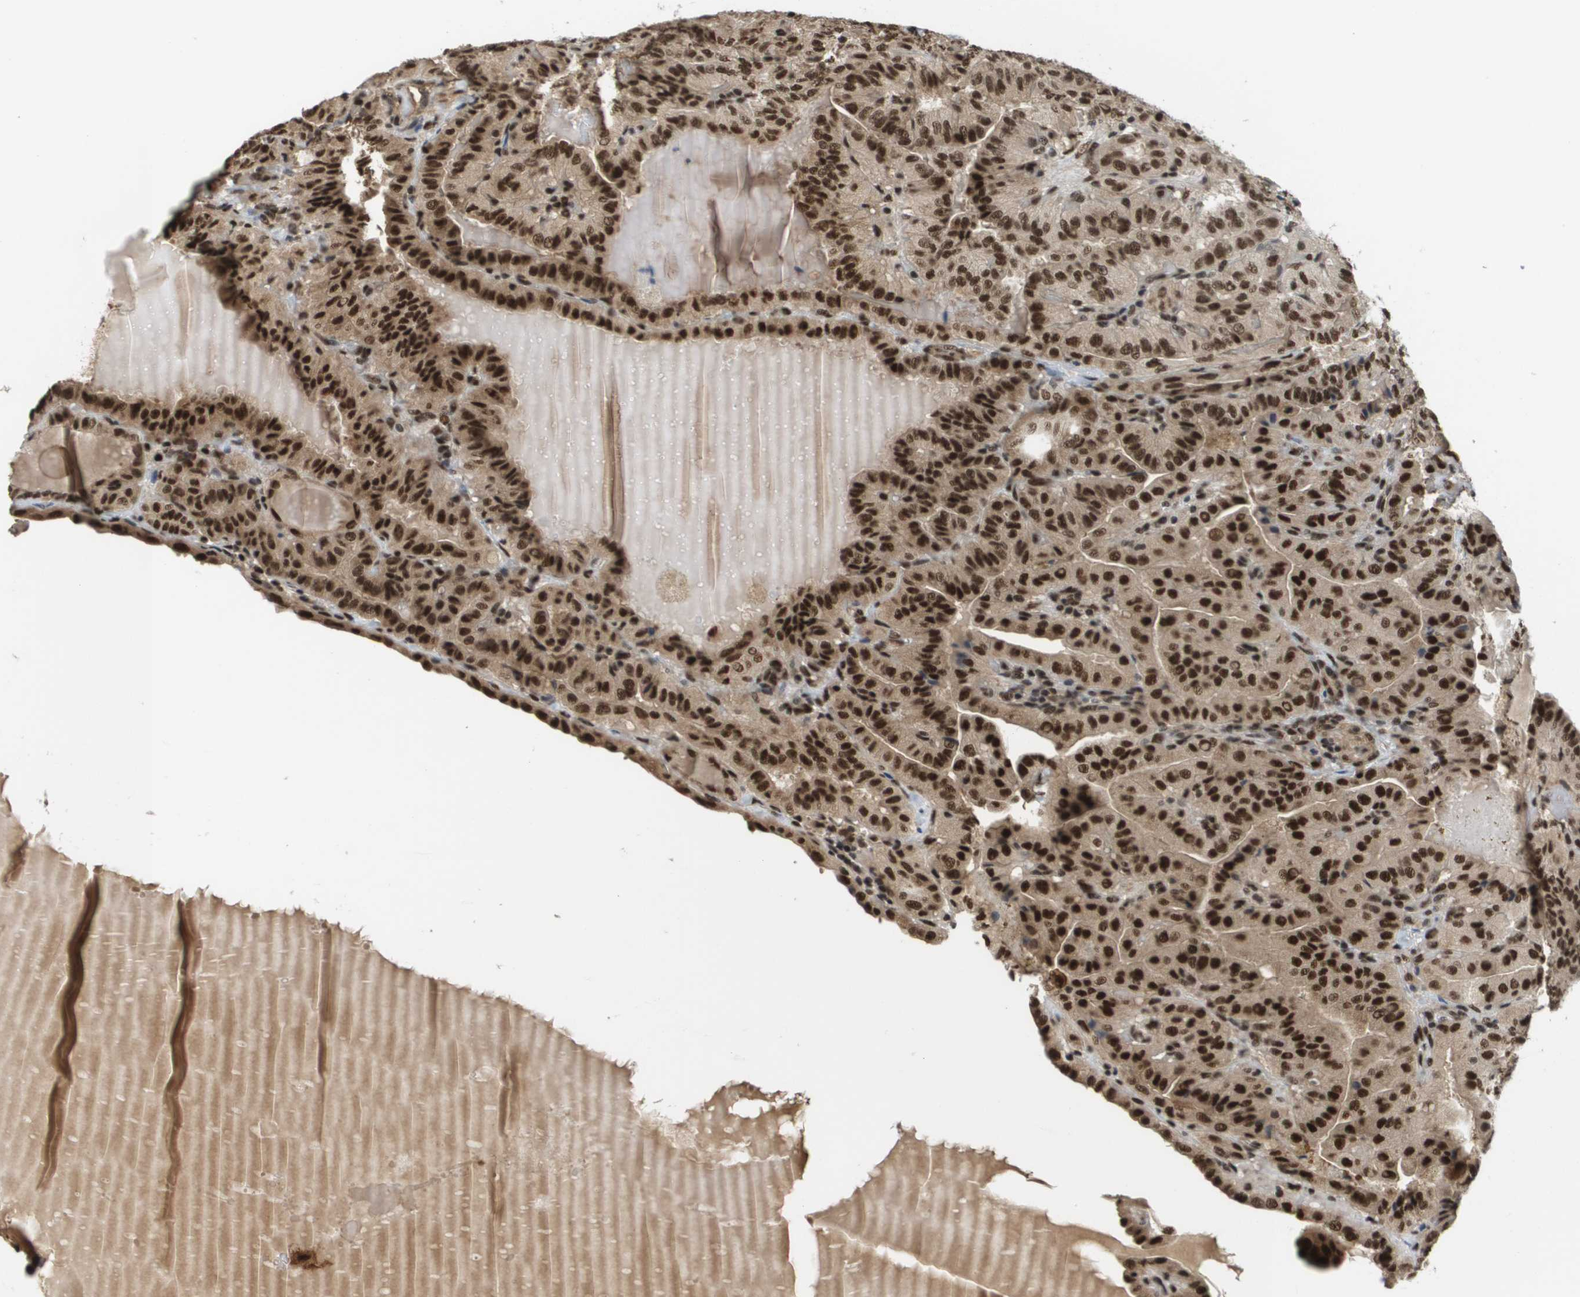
{"staining": {"intensity": "strong", "quantity": ">75%", "location": "cytoplasmic/membranous,nuclear"}, "tissue": "thyroid cancer", "cell_type": "Tumor cells", "image_type": "cancer", "snomed": [{"axis": "morphology", "description": "Papillary adenocarcinoma, NOS"}, {"axis": "topography", "description": "Thyroid gland"}], "caption": "Immunohistochemistry of papillary adenocarcinoma (thyroid) shows high levels of strong cytoplasmic/membranous and nuclear expression in about >75% of tumor cells.", "gene": "PRCC", "patient": {"sex": "male", "age": 77}}